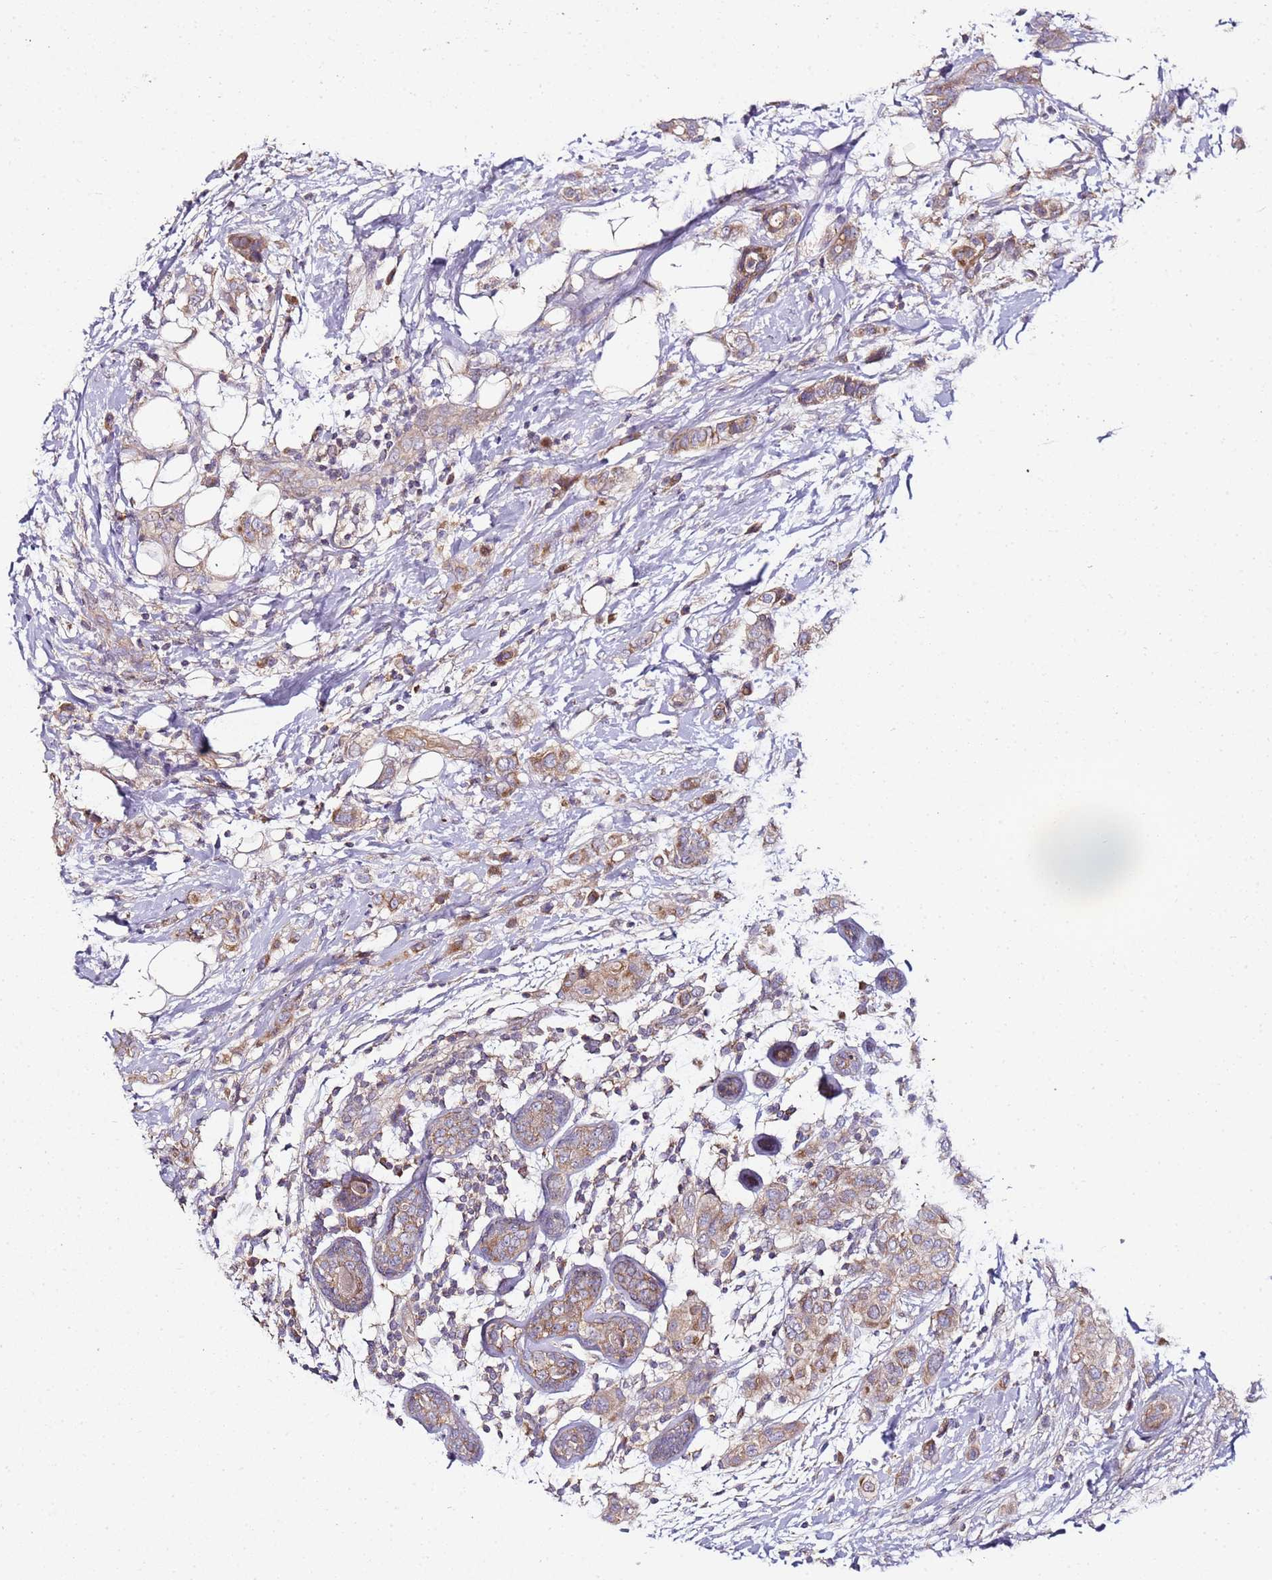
{"staining": {"intensity": "moderate", "quantity": "25%-75%", "location": "cytoplasmic/membranous"}, "tissue": "breast cancer", "cell_type": "Tumor cells", "image_type": "cancer", "snomed": [{"axis": "morphology", "description": "Lobular carcinoma"}, {"axis": "topography", "description": "Breast"}], "caption": "Immunohistochemistry micrograph of lobular carcinoma (breast) stained for a protein (brown), which reveals medium levels of moderate cytoplasmic/membranous staining in about 25%-75% of tumor cells.", "gene": "KRTAP21-3", "patient": {"sex": "female", "age": 51}}